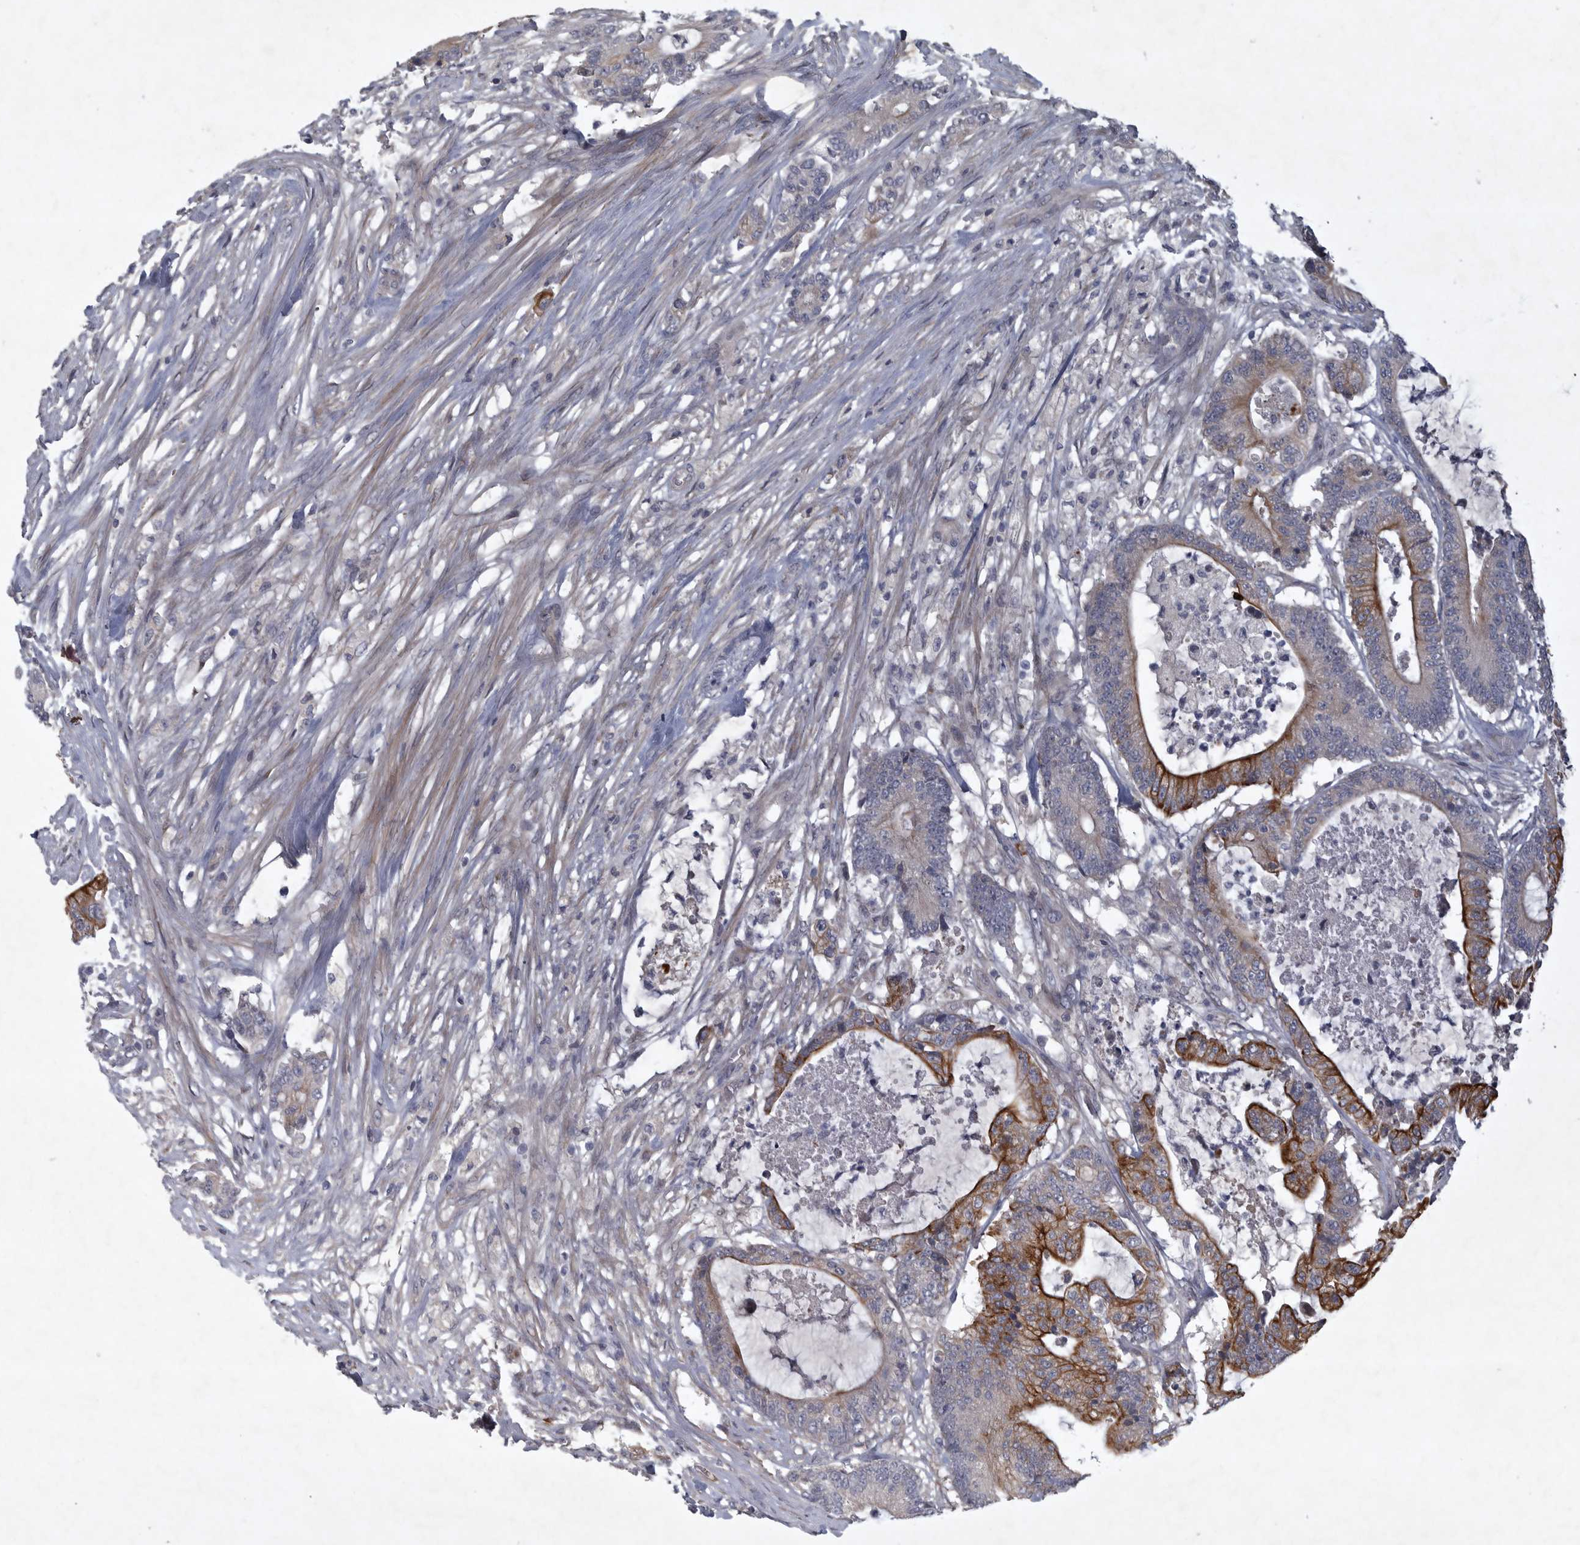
{"staining": {"intensity": "moderate", "quantity": "25%-75%", "location": "cytoplasmic/membranous"}, "tissue": "colorectal cancer", "cell_type": "Tumor cells", "image_type": "cancer", "snomed": [{"axis": "morphology", "description": "Adenocarcinoma, NOS"}, {"axis": "topography", "description": "Colon"}], "caption": "Immunohistochemical staining of human colorectal cancer displays medium levels of moderate cytoplasmic/membranous positivity in about 25%-75% of tumor cells.", "gene": "BZW2", "patient": {"sex": "female", "age": 84}}